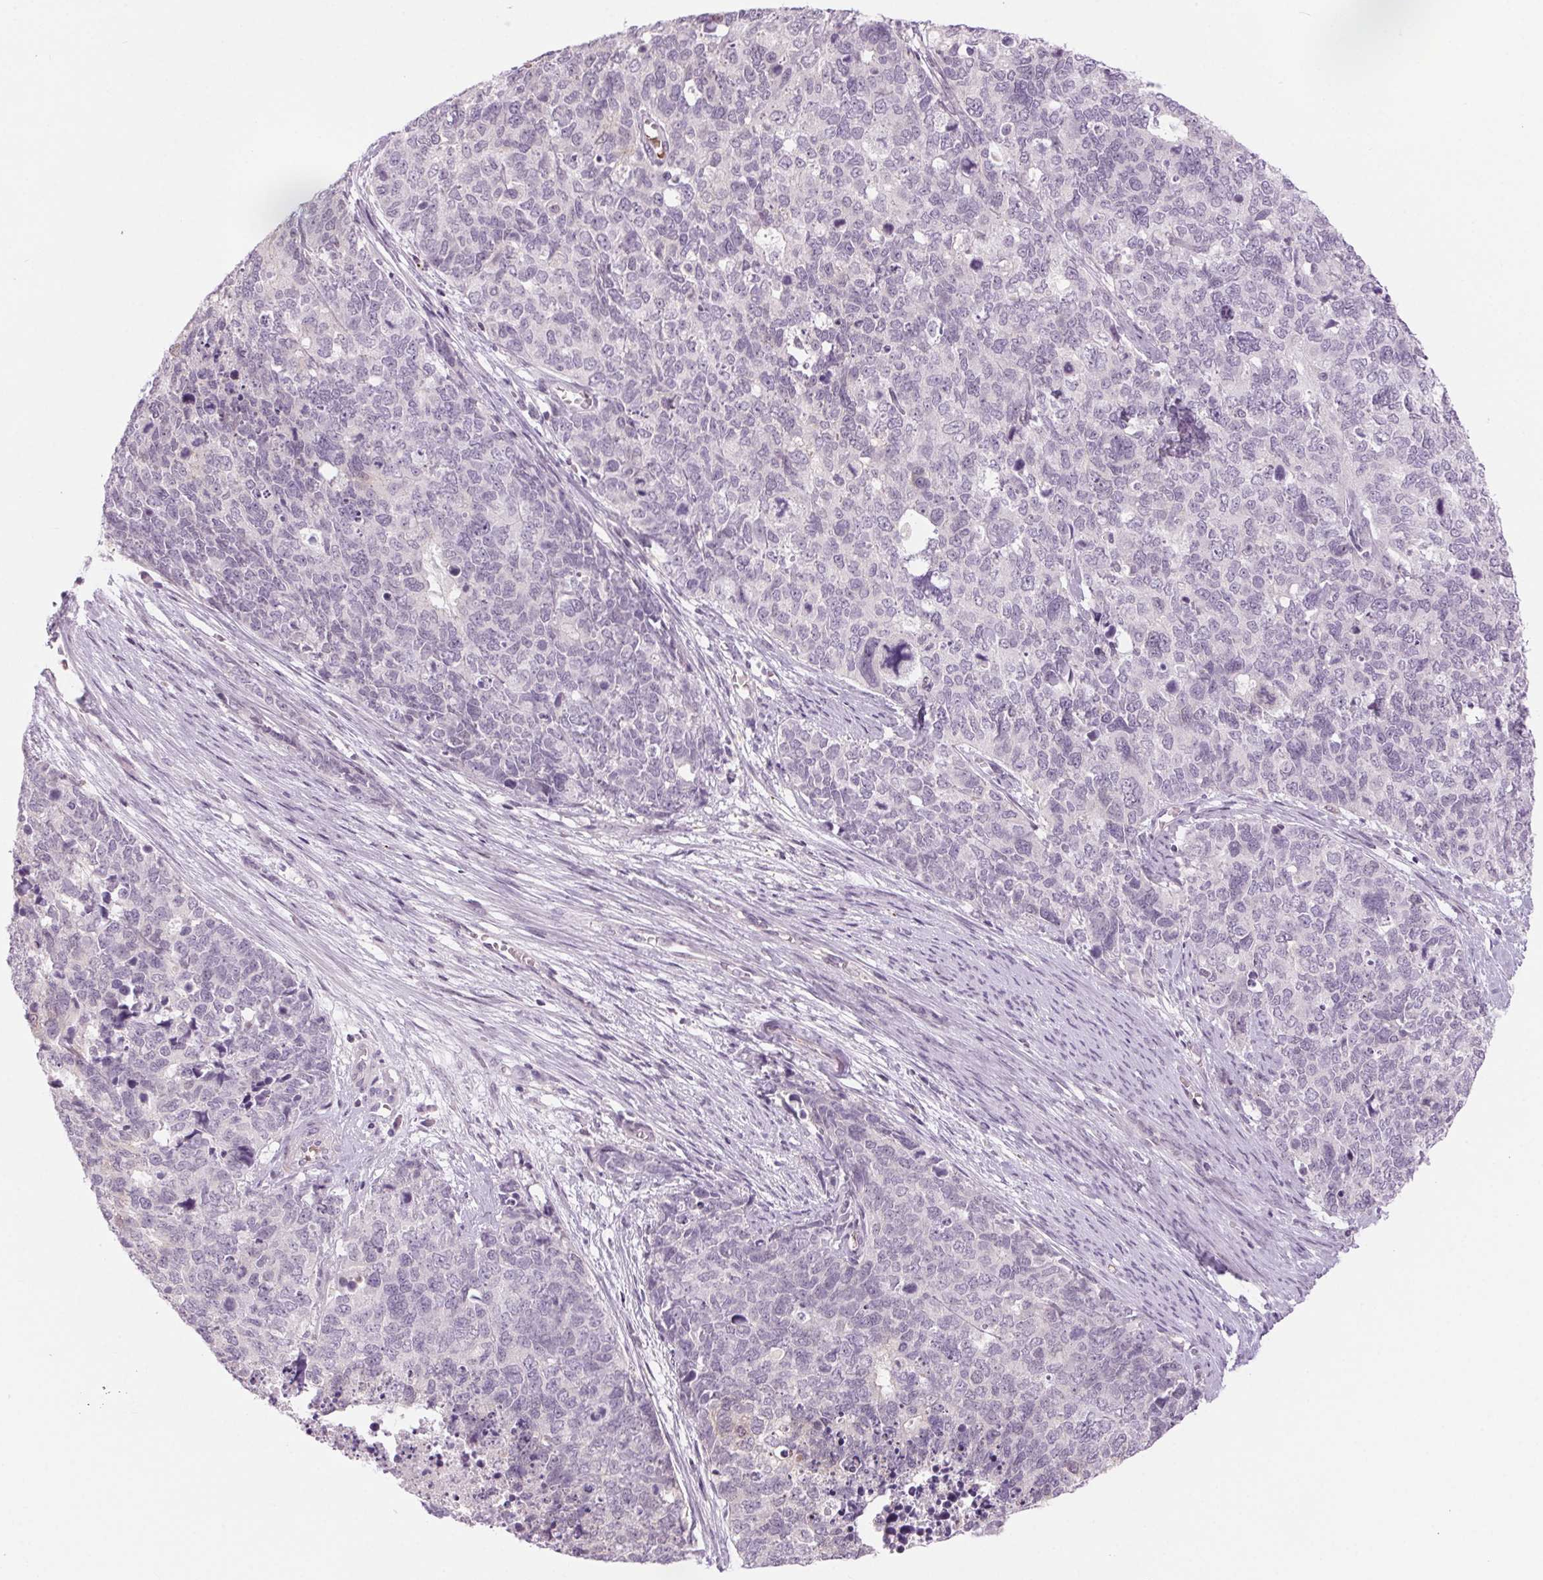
{"staining": {"intensity": "negative", "quantity": "none", "location": "none"}, "tissue": "cervical cancer", "cell_type": "Tumor cells", "image_type": "cancer", "snomed": [{"axis": "morphology", "description": "Squamous cell carcinoma, NOS"}, {"axis": "topography", "description": "Cervix"}], "caption": "Immunohistochemistry (IHC) image of neoplastic tissue: human cervical cancer stained with DAB demonstrates no significant protein positivity in tumor cells.", "gene": "SLC6A19", "patient": {"sex": "female", "age": 63}}